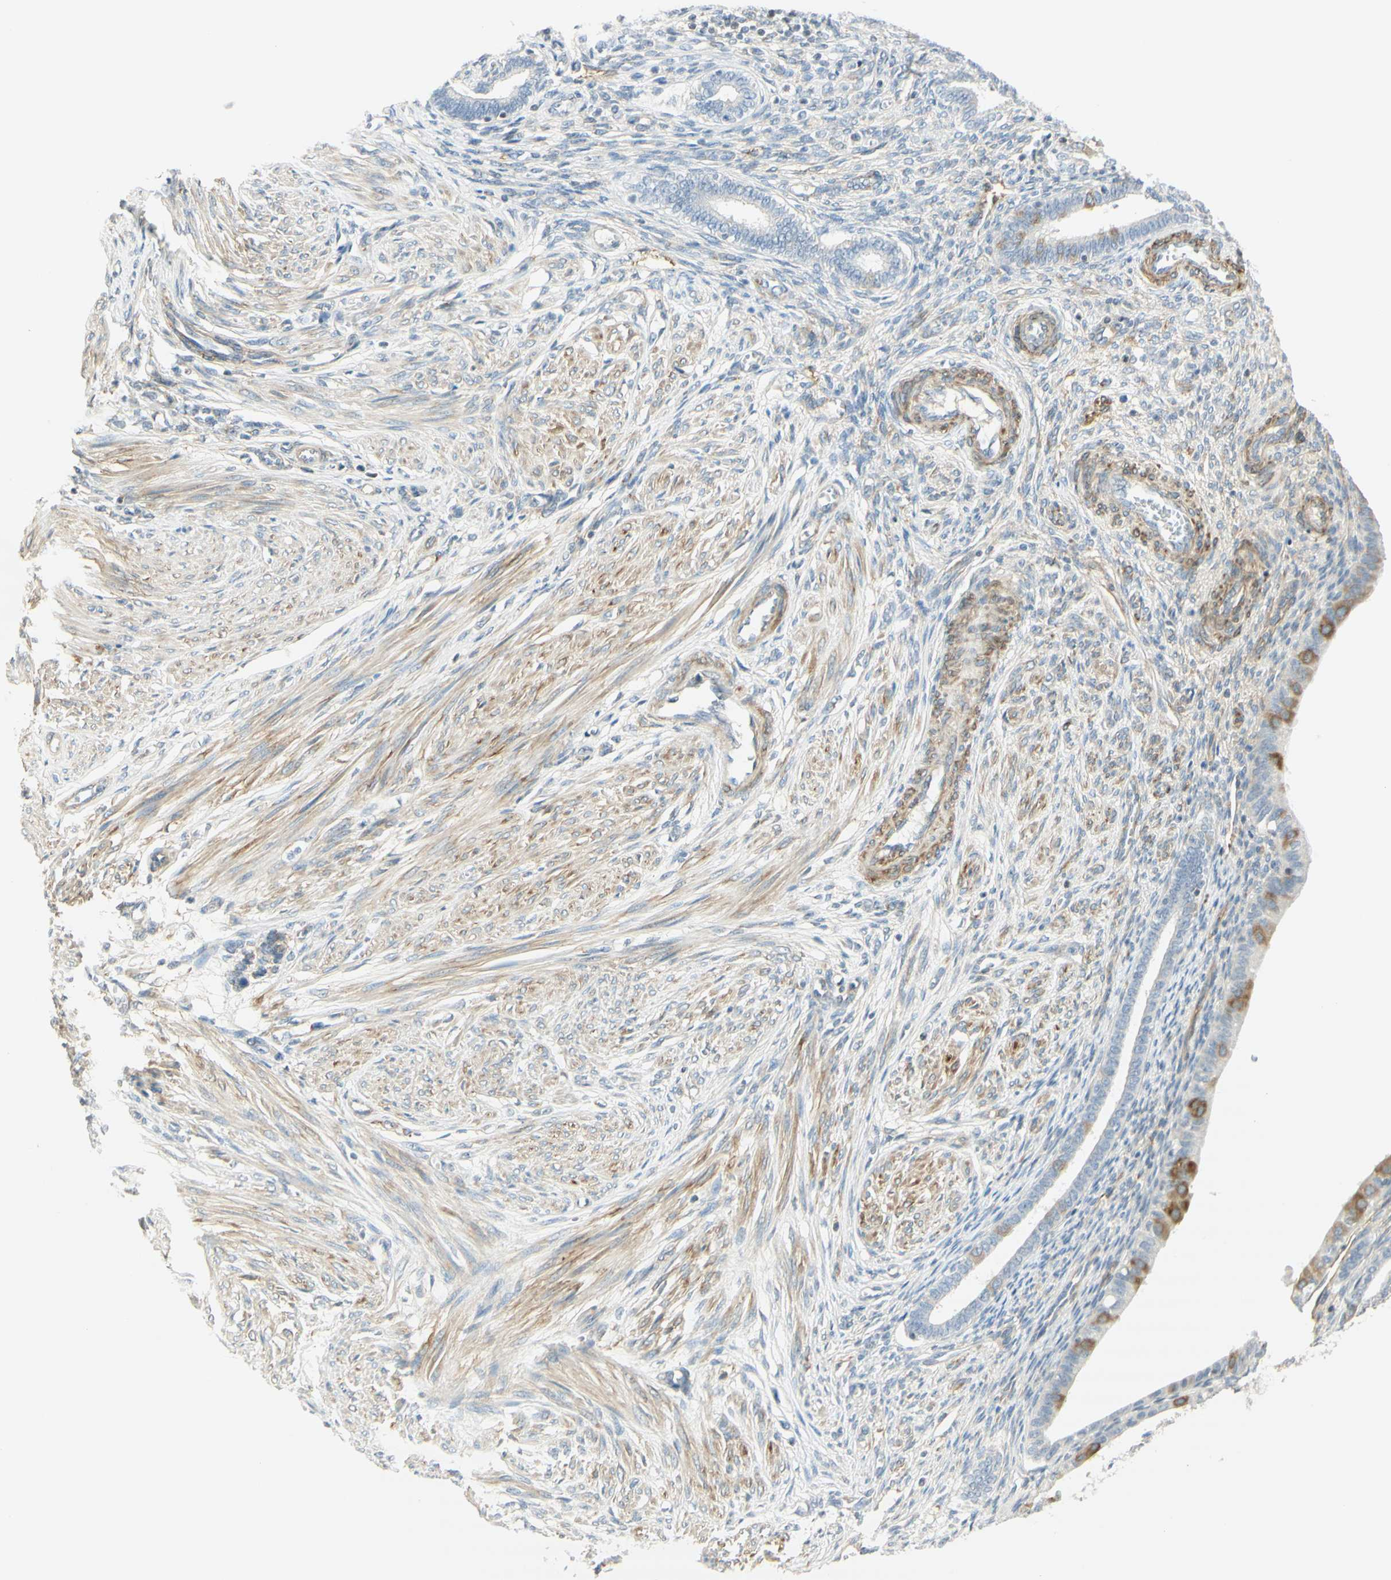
{"staining": {"intensity": "negative", "quantity": "none", "location": "none"}, "tissue": "endometrium", "cell_type": "Cells in endometrial stroma", "image_type": "normal", "snomed": [{"axis": "morphology", "description": "Normal tissue, NOS"}, {"axis": "topography", "description": "Endometrium"}], "caption": "Immunohistochemistry (IHC) of unremarkable human endometrium demonstrates no positivity in cells in endometrial stroma.", "gene": "MAP1B", "patient": {"sex": "female", "age": 72}}